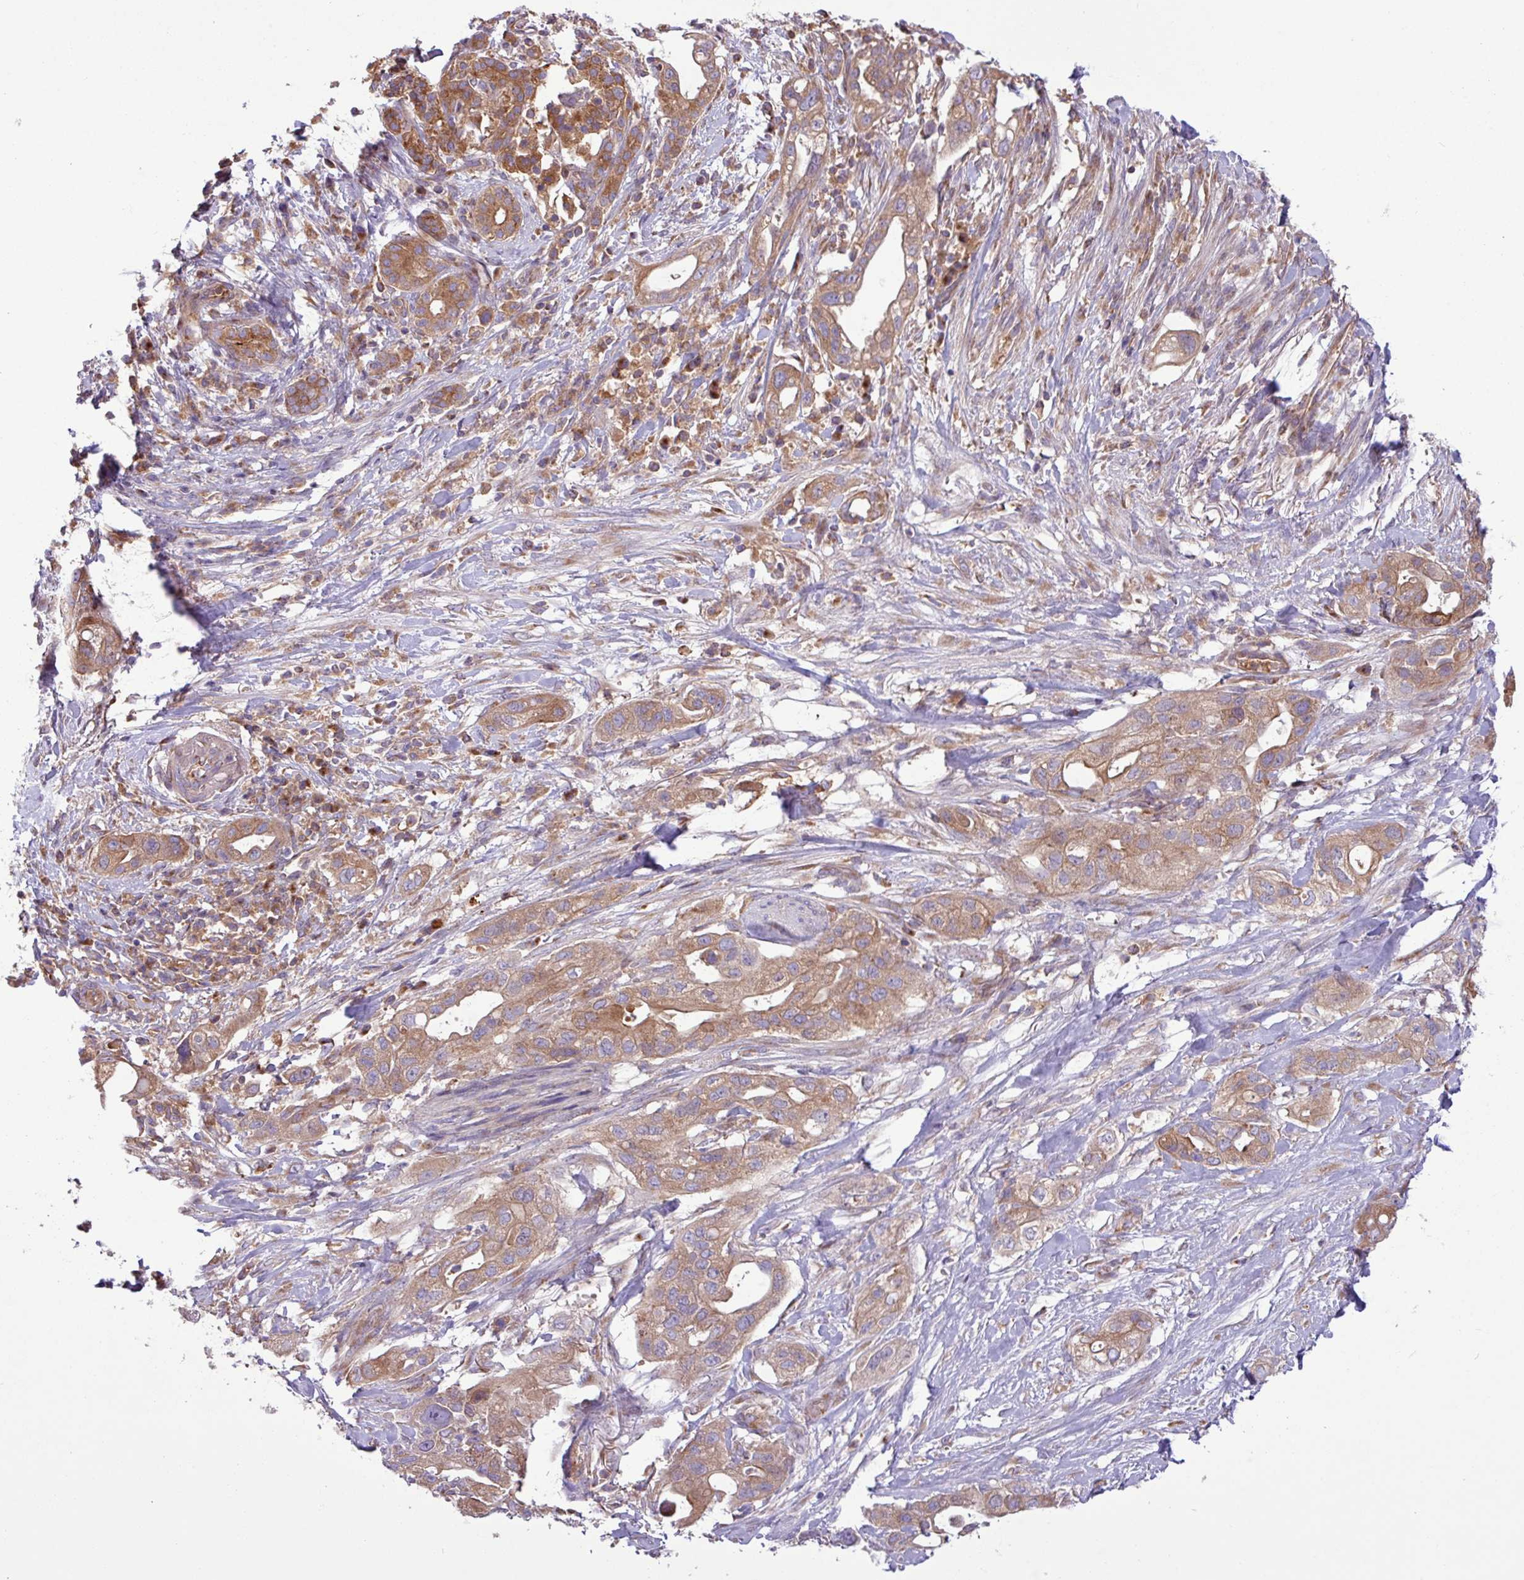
{"staining": {"intensity": "moderate", "quantity": ">75%", "location": "cytoplasmic/membranous"}, "tissue": "pancreatic cancer", "cell_type": "Tumor cells", "image_type": "cancer", "snomed": [{"axis": "morphology", "description": "Adenocarcinoma, NOS"}, {"axis": "topography", "description": "Pancreas"}], "caption": "DAB (3,3'-diaminobenzidine) immunohistochemical staining of adenocarcinoma (pancreatic) displays moderate cytoplasmic/membranous protein positivity in about >75% of tumor cells.", "gene": "RAB19", "patient": {"sex": "male", "age": 44}}